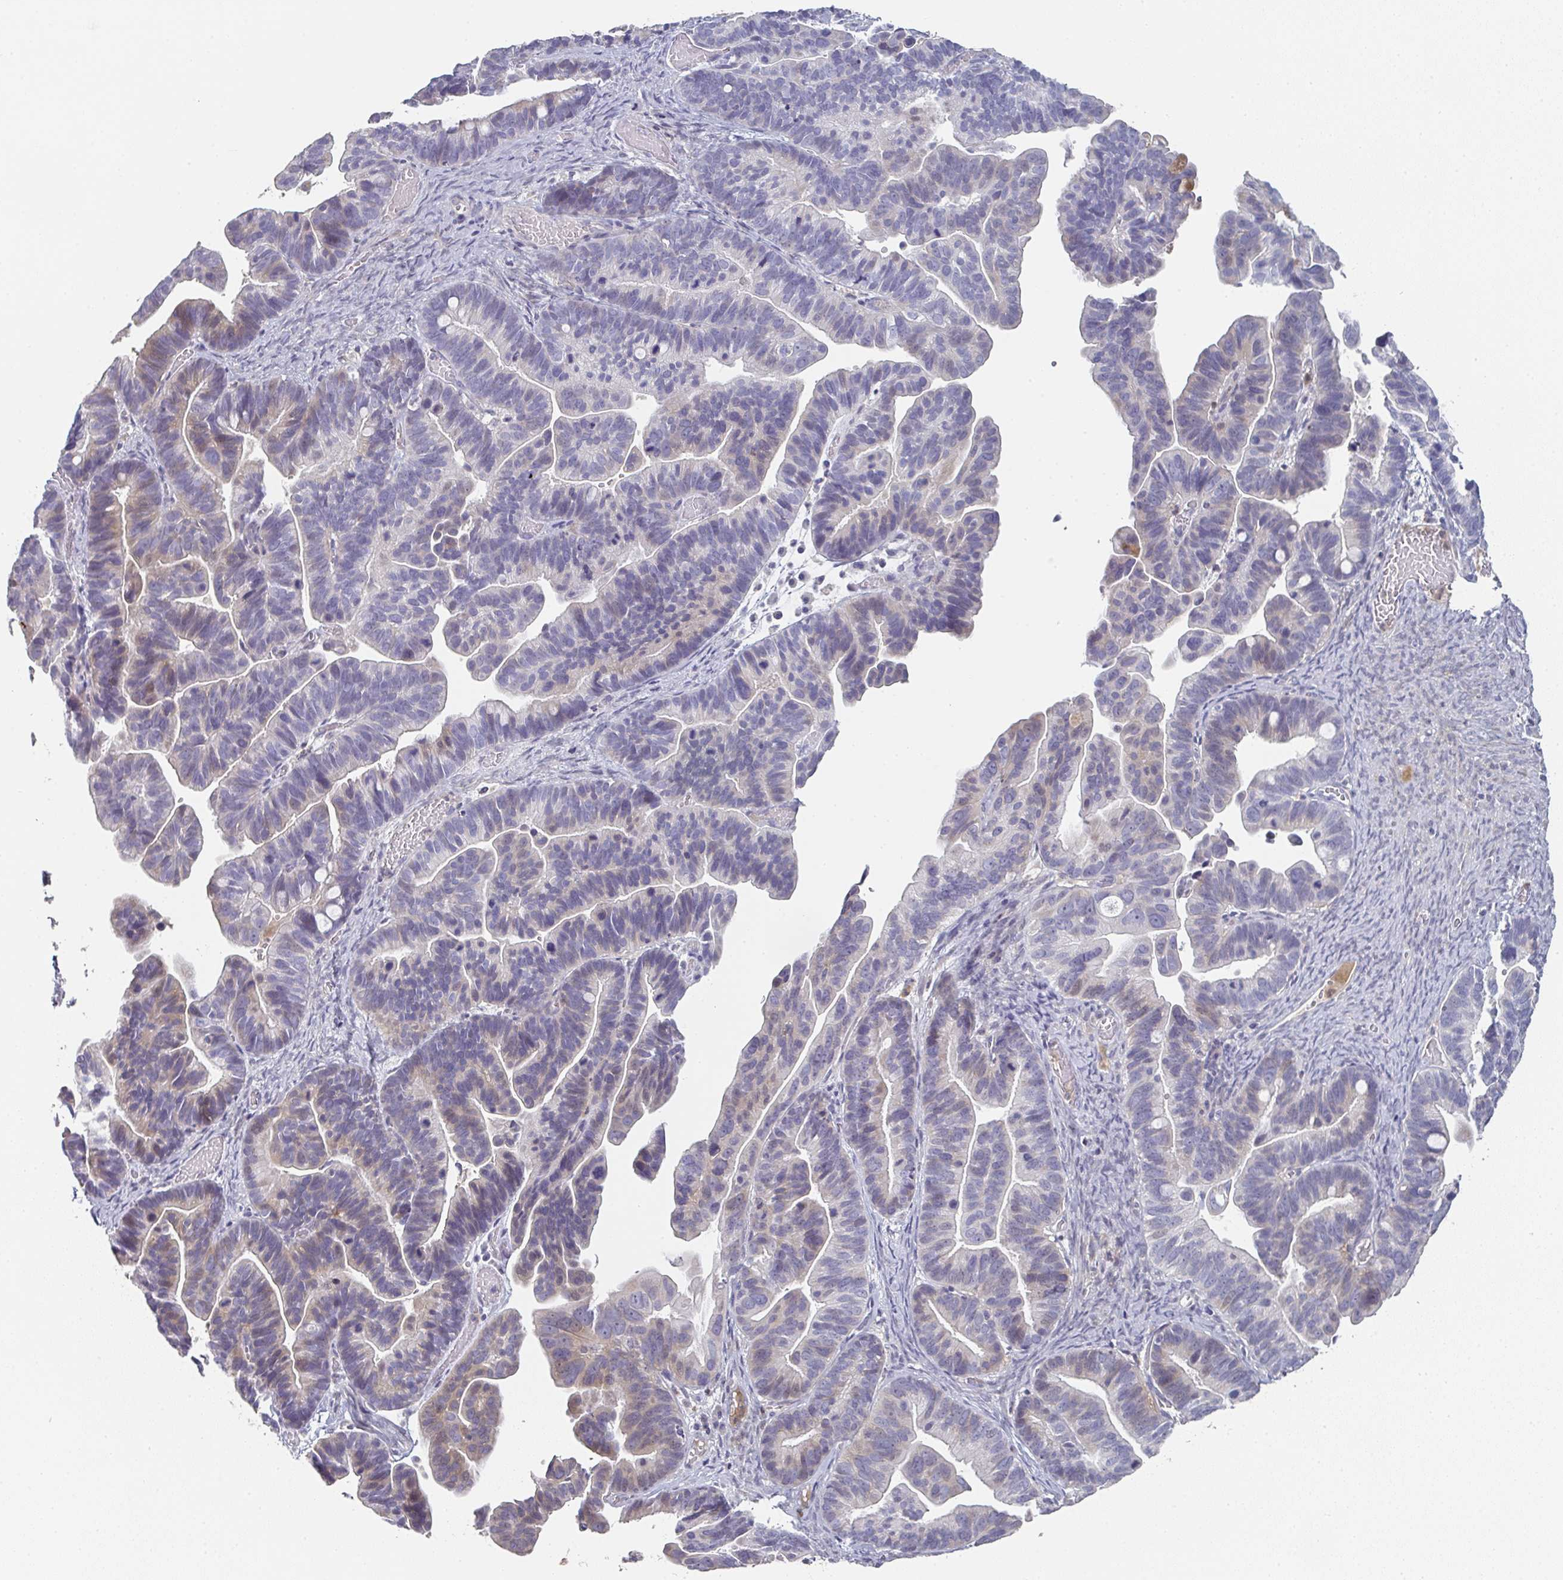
{"staining": {"intensity": "weak", "quantity": "<25%", "location": "cytoplasmic/membranous"}, "tissue": "ovarian cancer", "cell_type": "Tumor cells", "image_type": "cancer", "snomed": [{"axis": "morphology", "description": "Cystadenocarcinoma, serous, NOS"}, {"axis": "topography", "description": "Ovary"}], "caption": "A high-resolution image shows IHC staining of ovarian cancer (serous cystadenocarcinoma), which demonstrates no significant positivity in tumor cells.", "gene": "A1CF", "patient": {"sex": "female", "age": 56}}